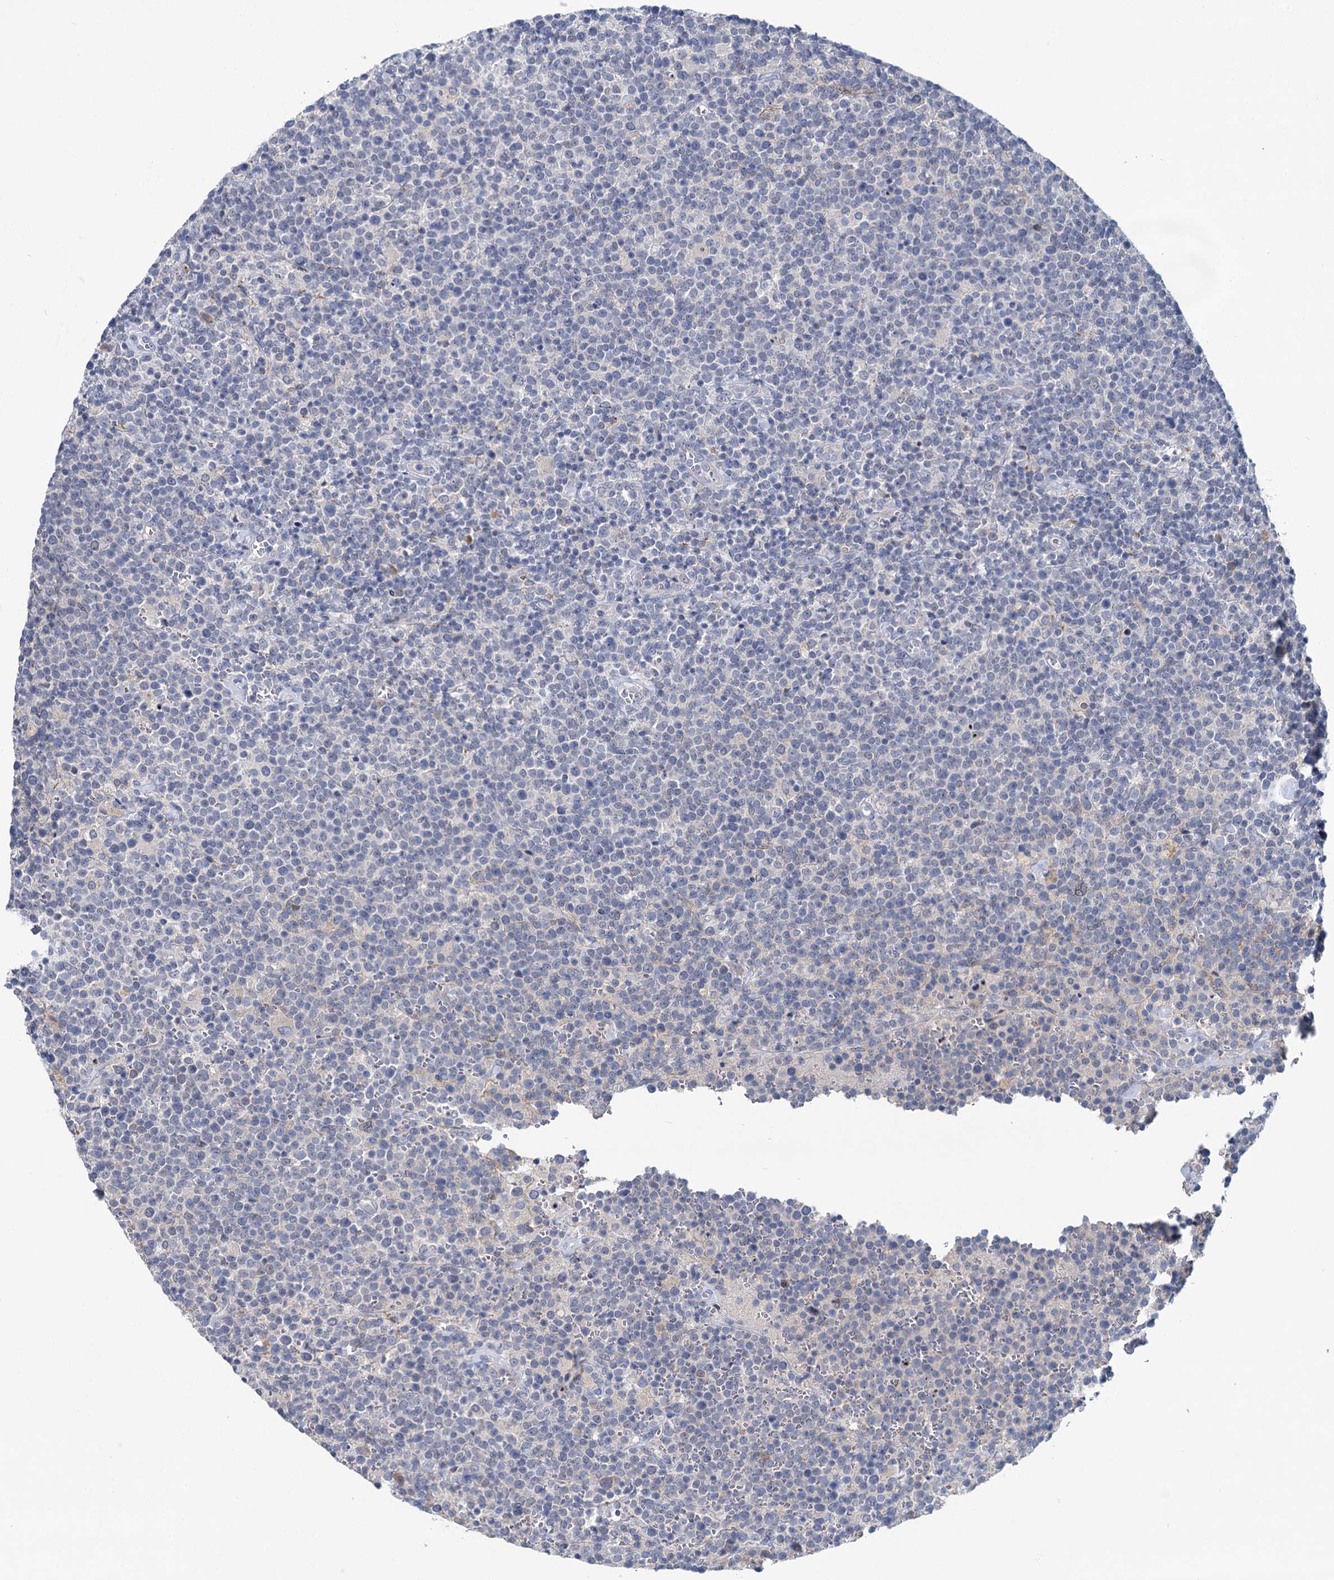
{"staining": {"intensity": "negative", "quantity": "none", "location": "none"}, "tissue": "lymphoma", "cell_type": "Tumor cells", "image_type": "cancer", "snomed": [{"axis": "morphology", "description": "Malignant lymphoma, non-Hodgkin's type, High grade"}, {"axis": "topography", "description": "Lymph node"}], "caption": "Immunohistochemical staining of lymphoma reveals no significant staining in tumor cells.", "gene": "ANKRD42", "patient": {"sex": "male", "age": 61}}